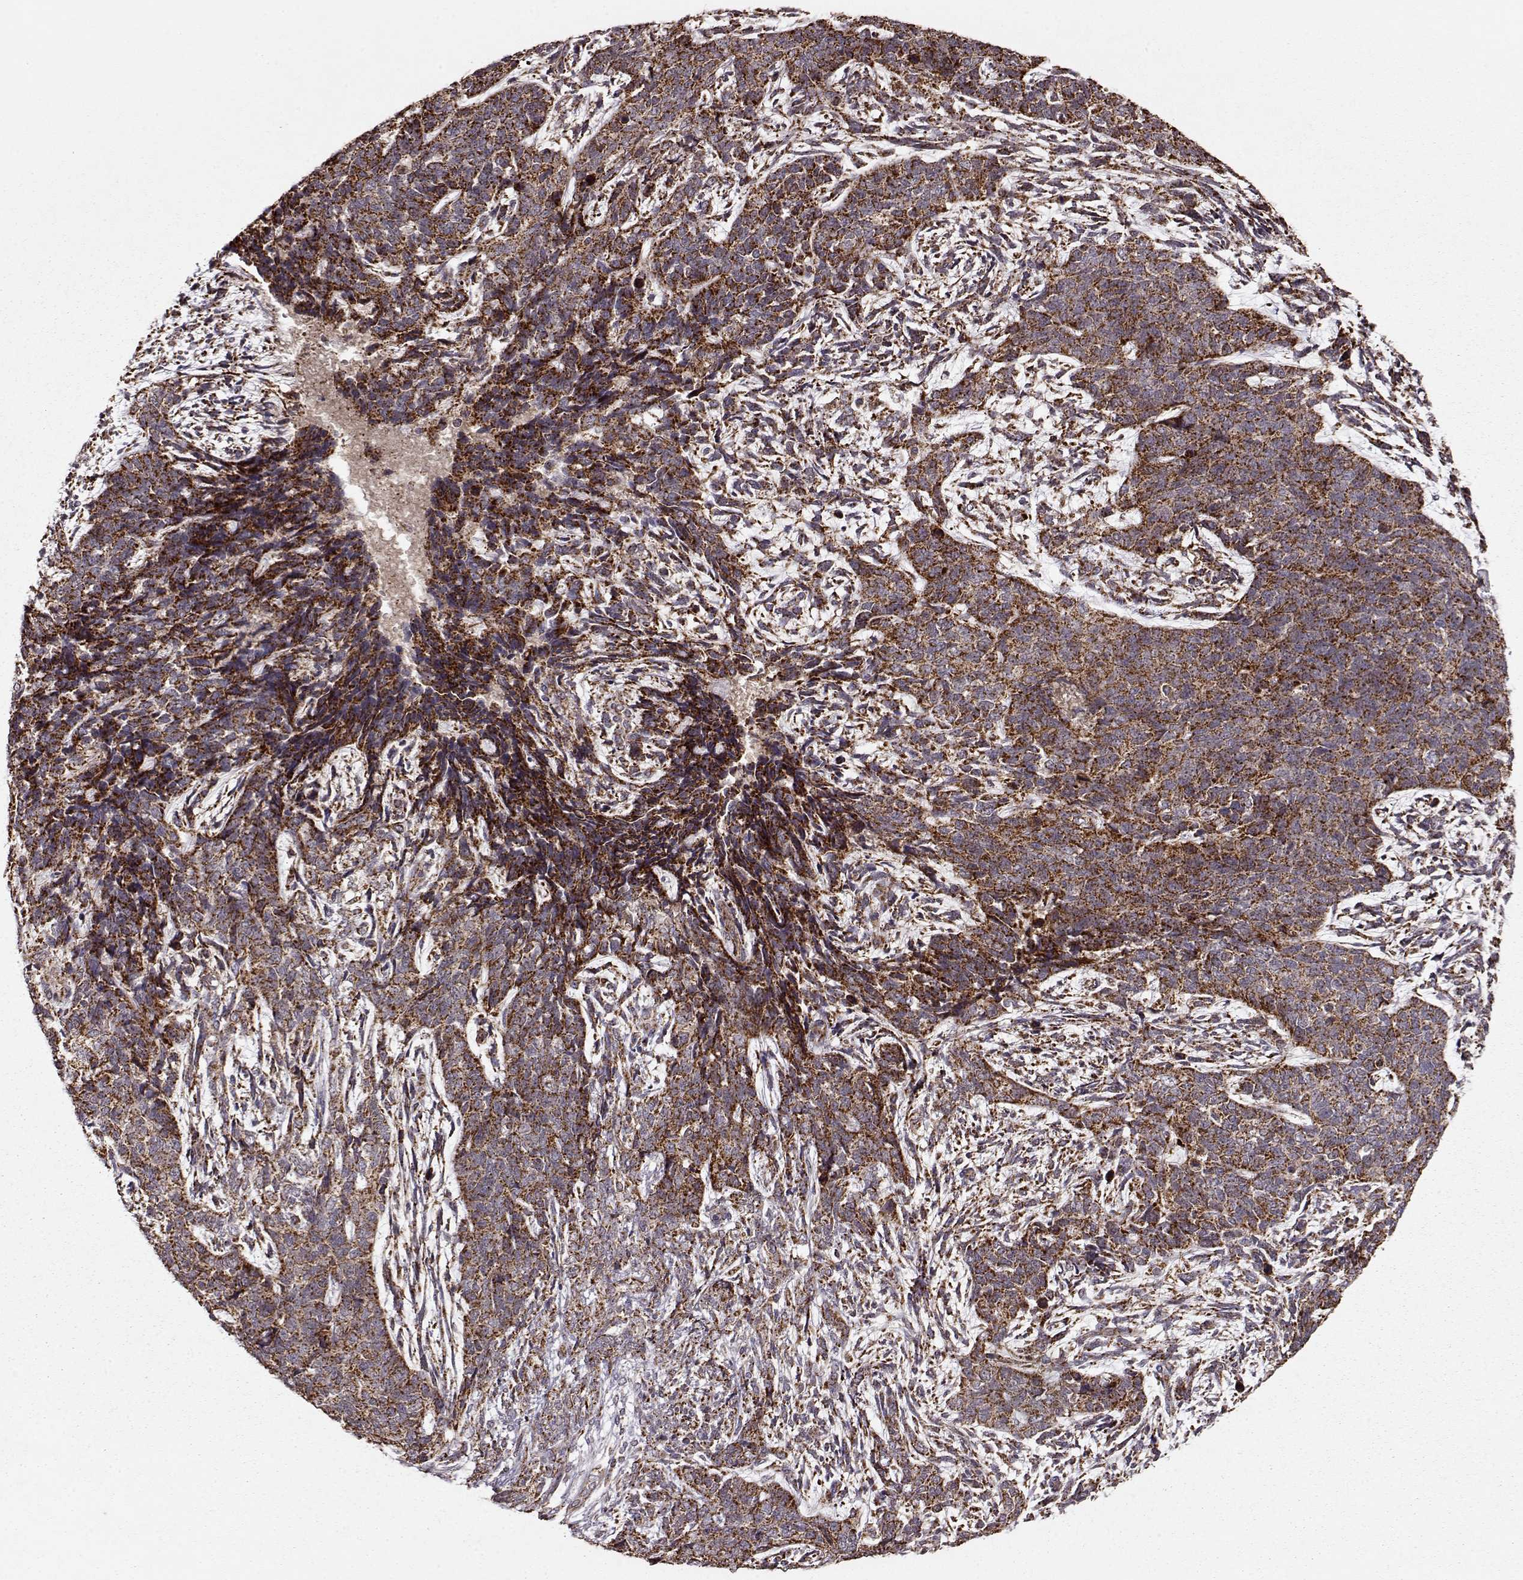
{"staining": {"intensity": "strong", "quantity": ">75%", "location": "cytoplasmic/membranous"}, "tissue": "cervical cancer", "cell_type": "Tumor cells", "image_type": "cancer", "snomed": [{"axis": "morphology", "description": "Squamous cell carcinoma, NOS"}, {"axis": "topography", "description": "Cervix"}], "caption": "Tumor cells demonstrate strong cytoplasmic/membranous positivity in about >75% of cells in cervical cancer (squamous cell carcinoma). (DAB IHC, brown staining for protein, blue staining for nuclei).", "gene": "CMTM3", "patient": {"sex": "female", "age": 63}}